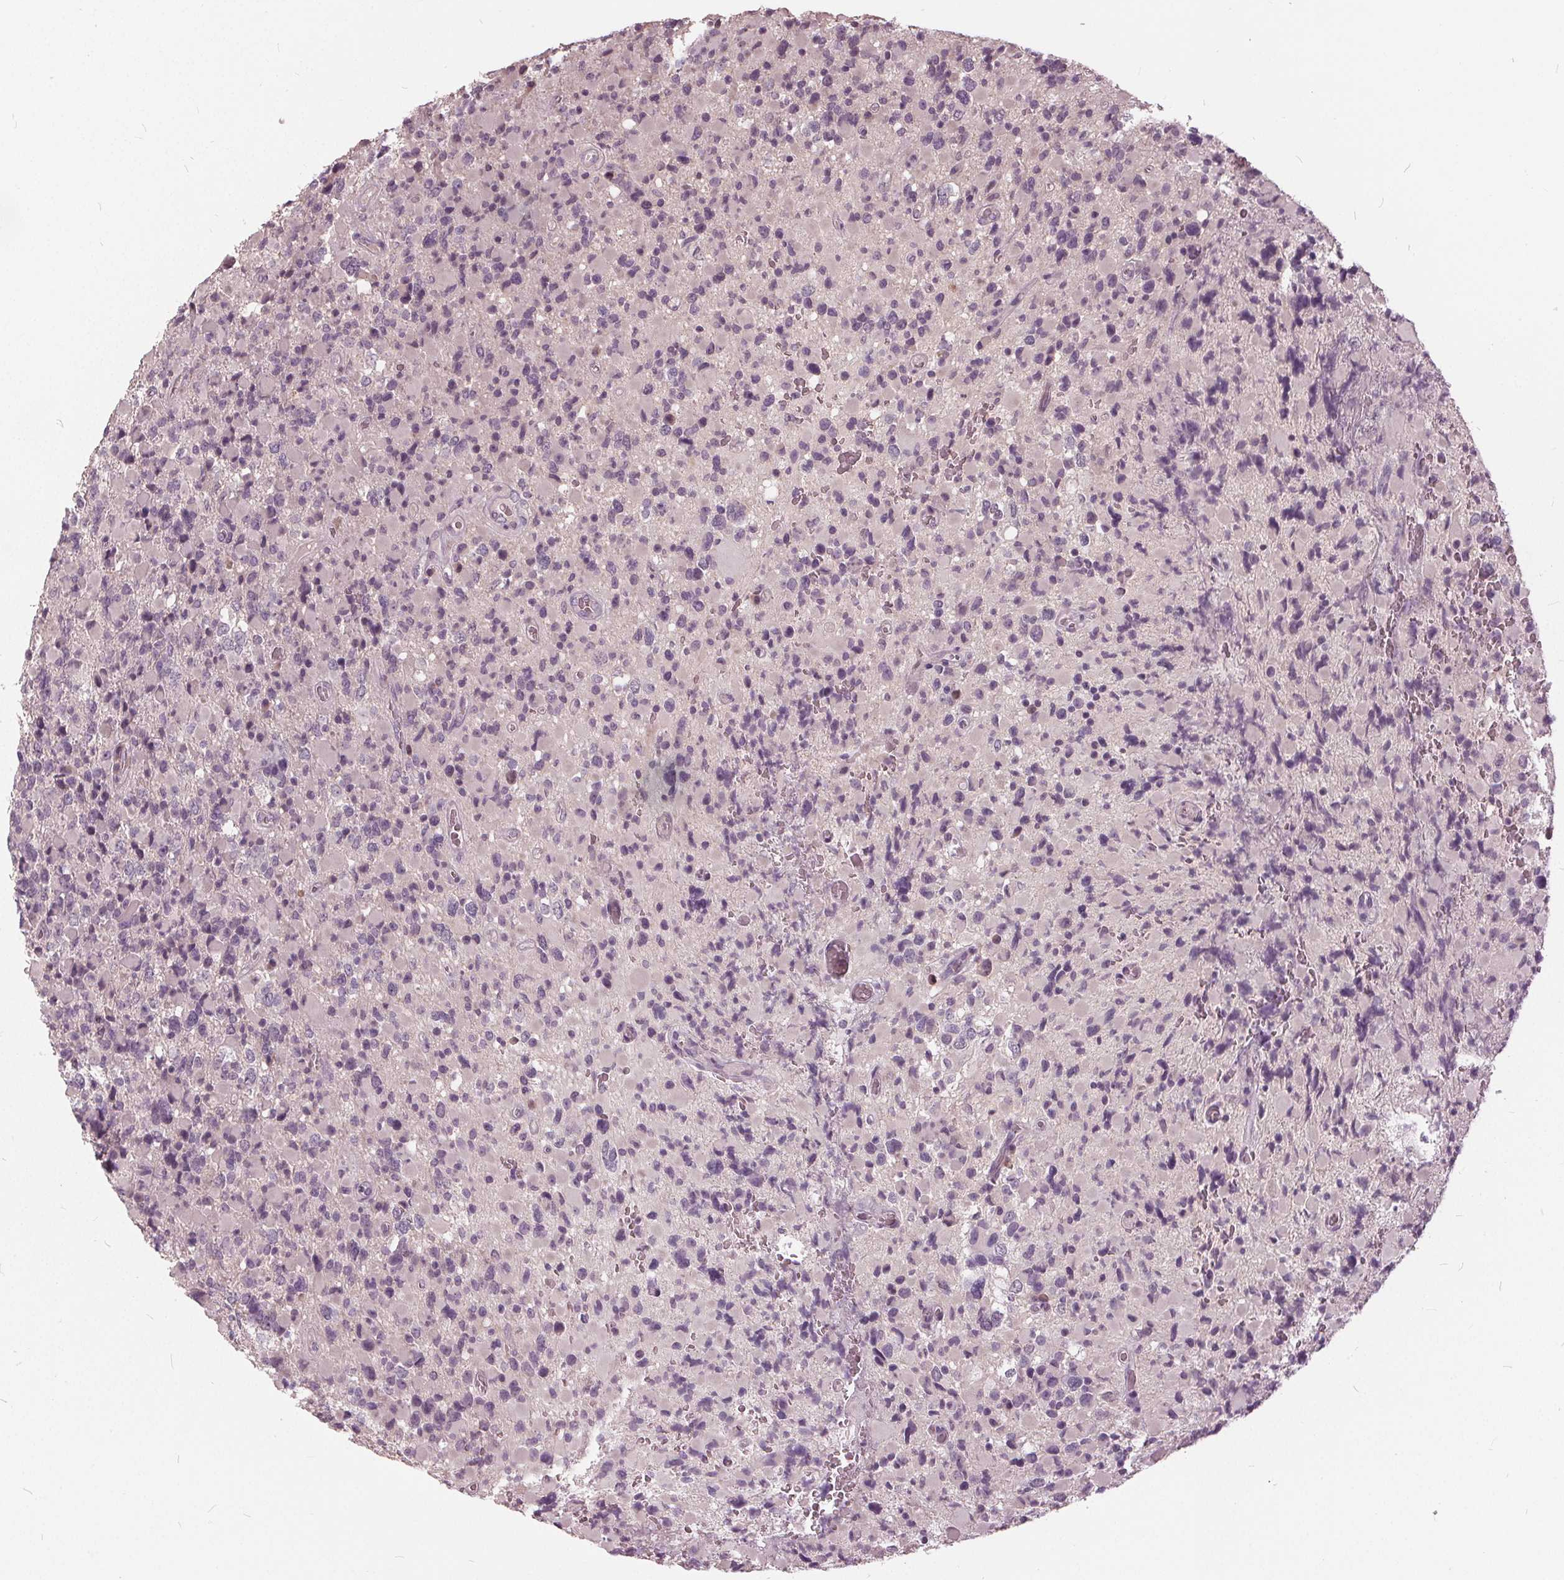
{"staining": {"intensity": "negative", "quantity": "none", "location": "none"}, "tissue": "glioma", "cell_type": "Tumor cells", "image_type": "cancer", "snomed": [{"axis": "morphology", "description": "Glioma, malignant, High grade"}, {"axis": "topography", "description": "Brain"}], "caption": "Immunohistochemistry (IHC) photomicrograph of neoplastic tissue: glioma stained with DAB (3,3'-diaminobenzidine) reveals no significant protein staining in tumor cells.", "gene": "KLK13", "patient": {"sex": "female", "age": 40}}